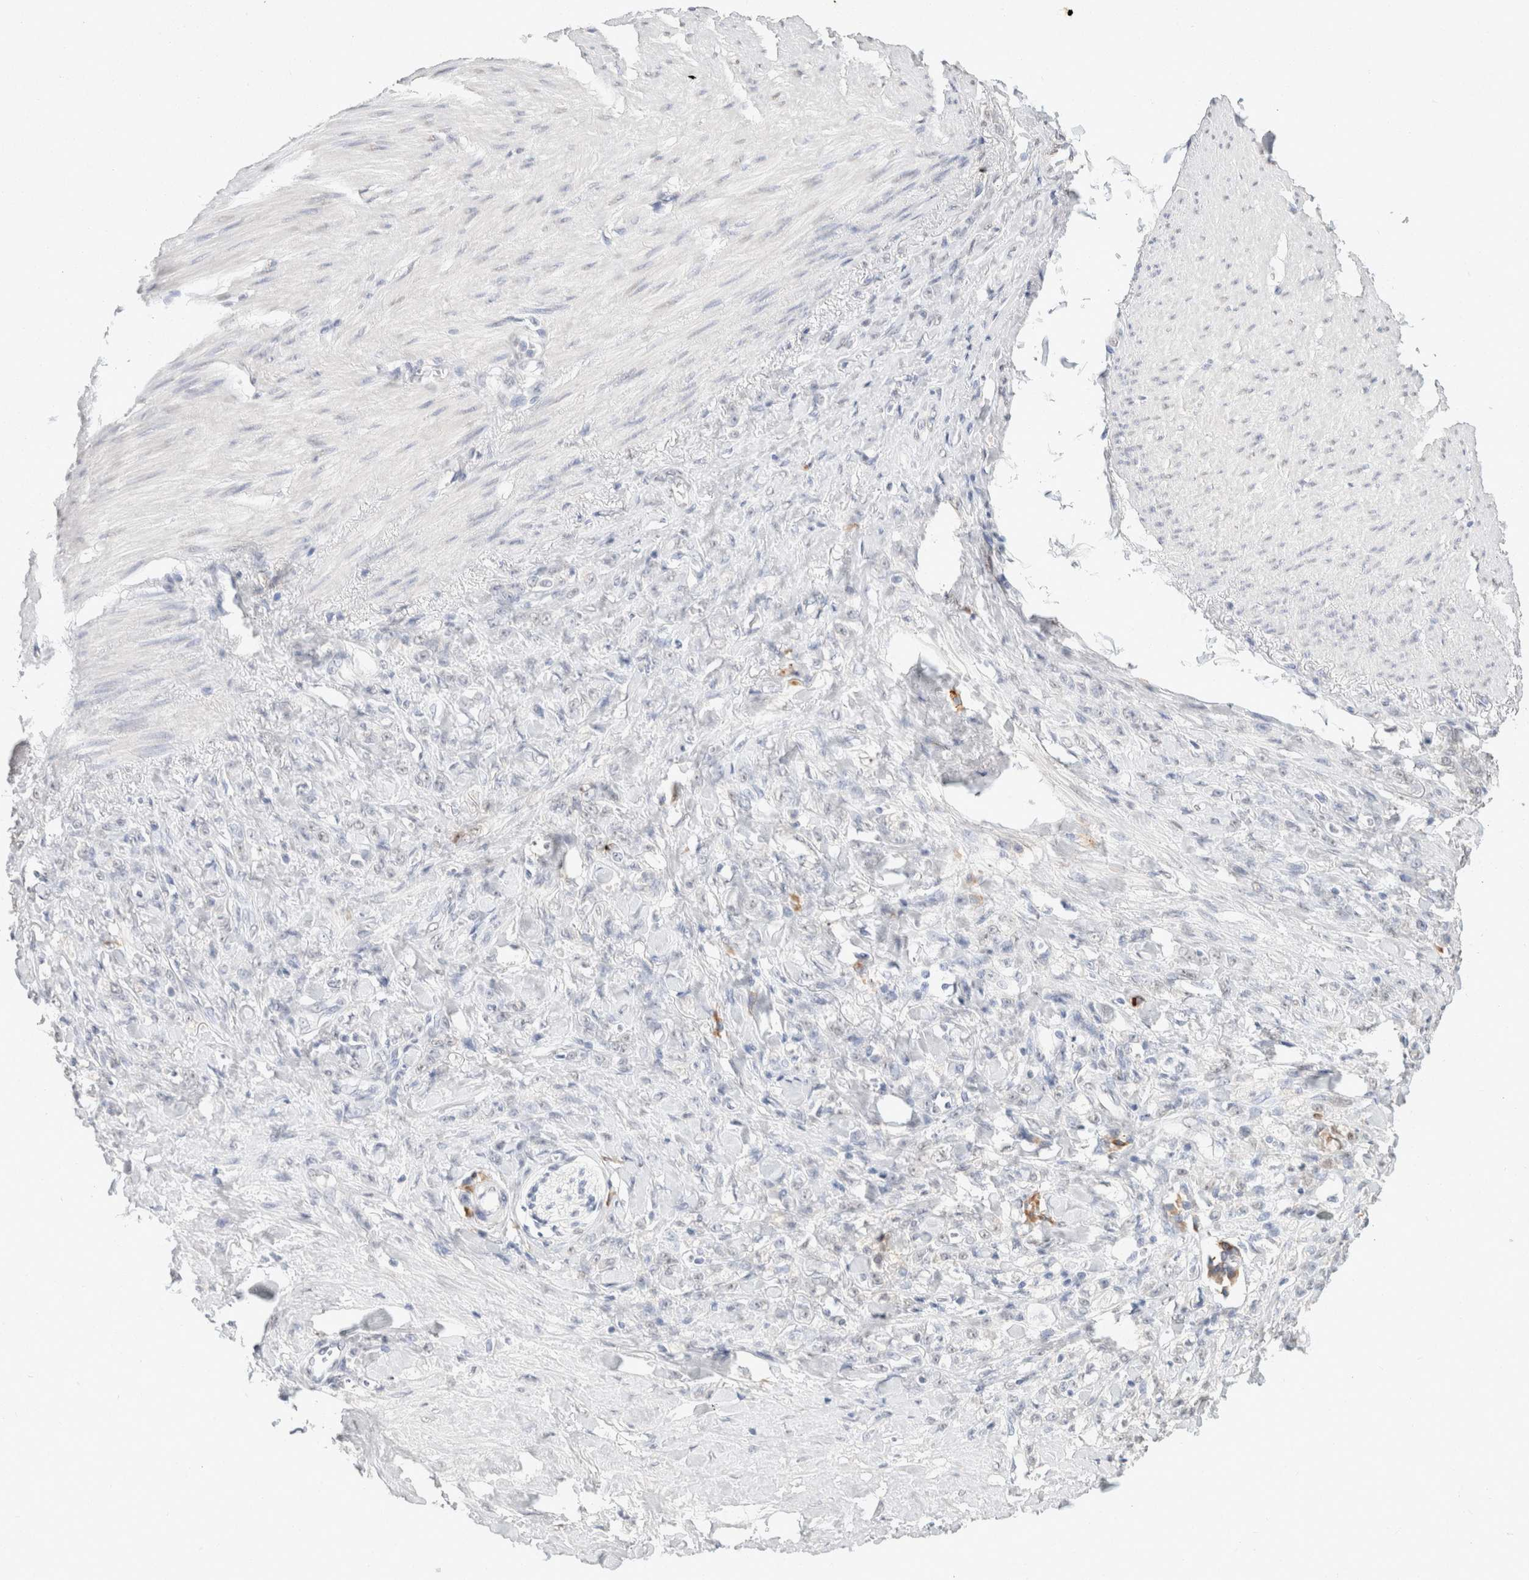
{"staining": {"intensity": "negative", "quantity": "none", "location": "none"}, "tissue": "stomach cancer", "cell_type": "Tumor cells", "image_type": "cancer", "snomed": [{"axis": "morphology", "description": "Adenocarcinoma, NOS"}, {"axis": "topography", "description": "Stomach"}], "caption": "Tumor cells are negative for brown protein staining in stomach cancer. (Brightfield microscopy of DAB (3,3'-diaminobenzidine) immunohistochemistry (IHC) at high magnification).", "gene": "CD80", "patient": {"sex": "male", "age": 82}}